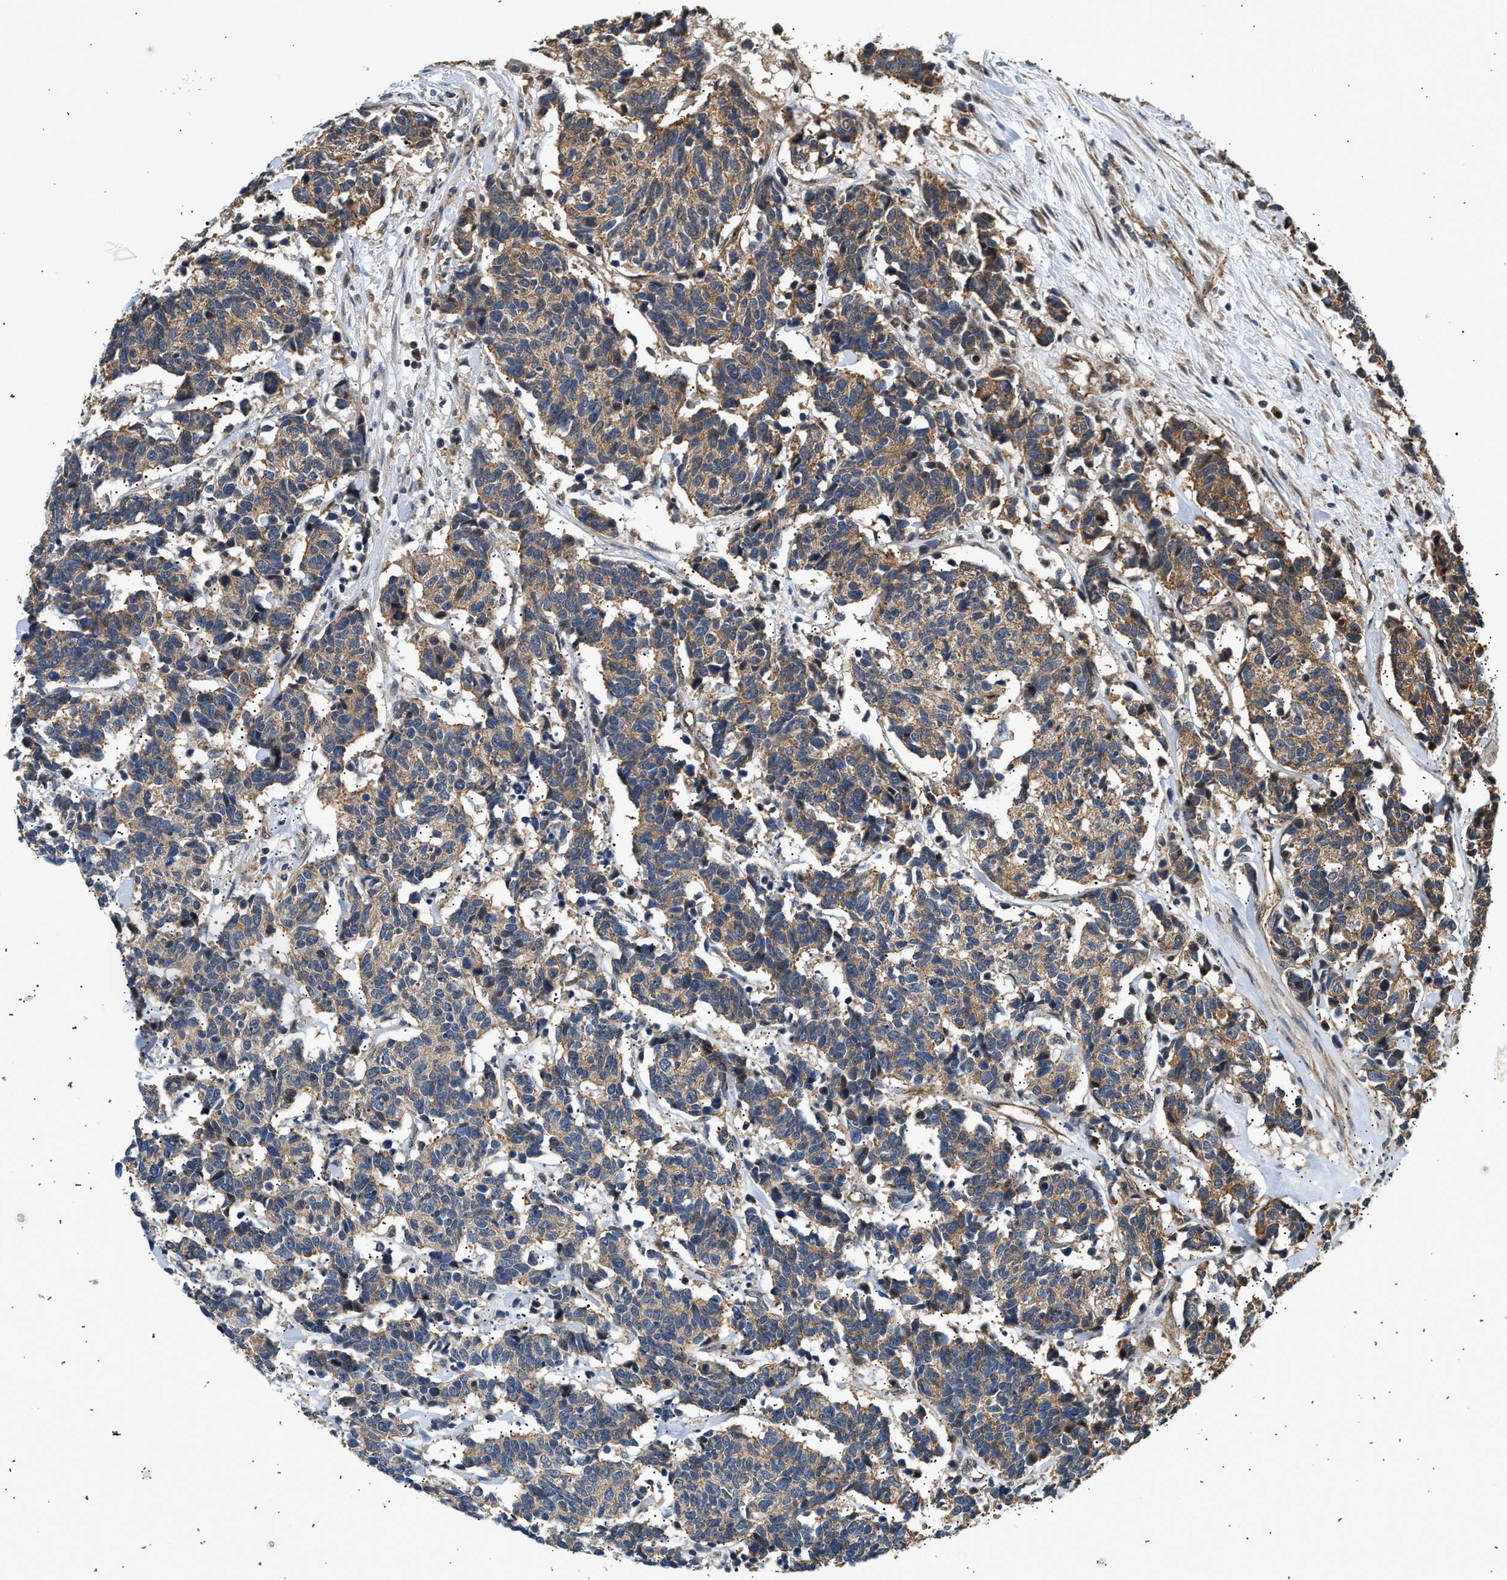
{"staining": {"intensity": "moderate", "quantity": ">75%", "location": "cytoplasmic/membranous"}, "tissue": "carcinoid", "cell_type": "Tumor cells", "image_type": "cancer", "snomed": [{"axis": "morphology", "description": "Carcinoma, NOS"}, {"axis": "morphology", "description": "Carcinoid, malignant, NOS"}, {"axis": "topography", "description": "Urinary bladder"}], "caption": "Immunohistochemistry micrograph of carcinoid stained for a protein (brown), which demonstrates medium levels of moderate cytoplasmic/membranous positivity in approximately >75% of tumor cells.", "gene": "DUSP14", "patient": {"sex": "male", "age": 57}}